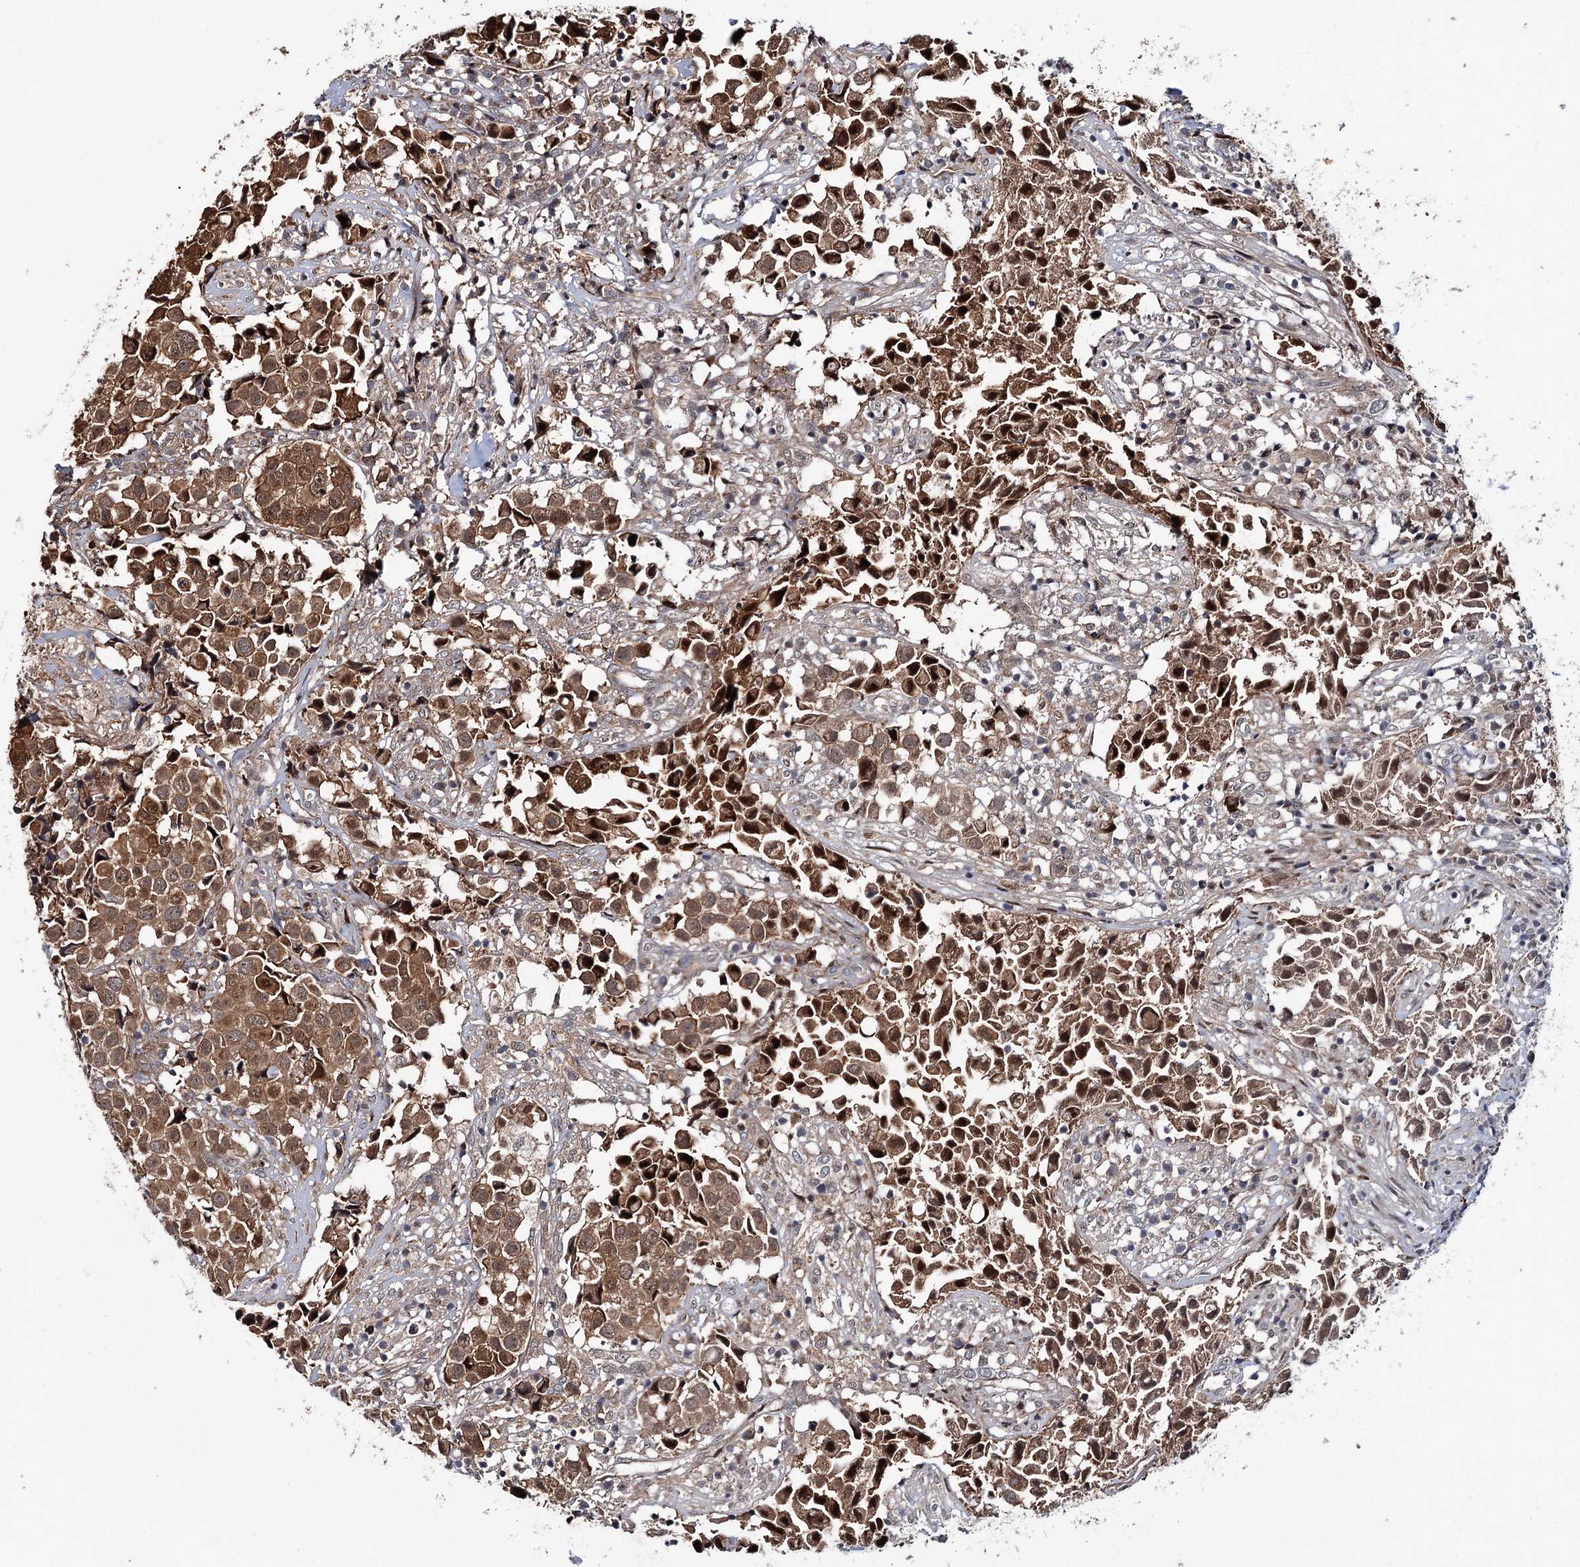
{"staining": {"intensity": "moderate", "quantity": ">75%", "location": "cytoplasmic/membranous,nuclear"}, "tissue": "urothelial cancer", "cell_type": "Tumor cells", "image_type": "cancer", "snomed": [{"axis": "morphology", "description": "Urothelial carcinoma, High grade"}, {"axis": "topography", "description": "Urinary bladder"}], "caption": "An image of high-grade urothelial carcinoma stained for a protein shows moderate cytoplasmic/membranous and nuclear brown staining in tumor cells.", "gene": "PTPN3", "patient": {"sex": "female", "age": 75}}